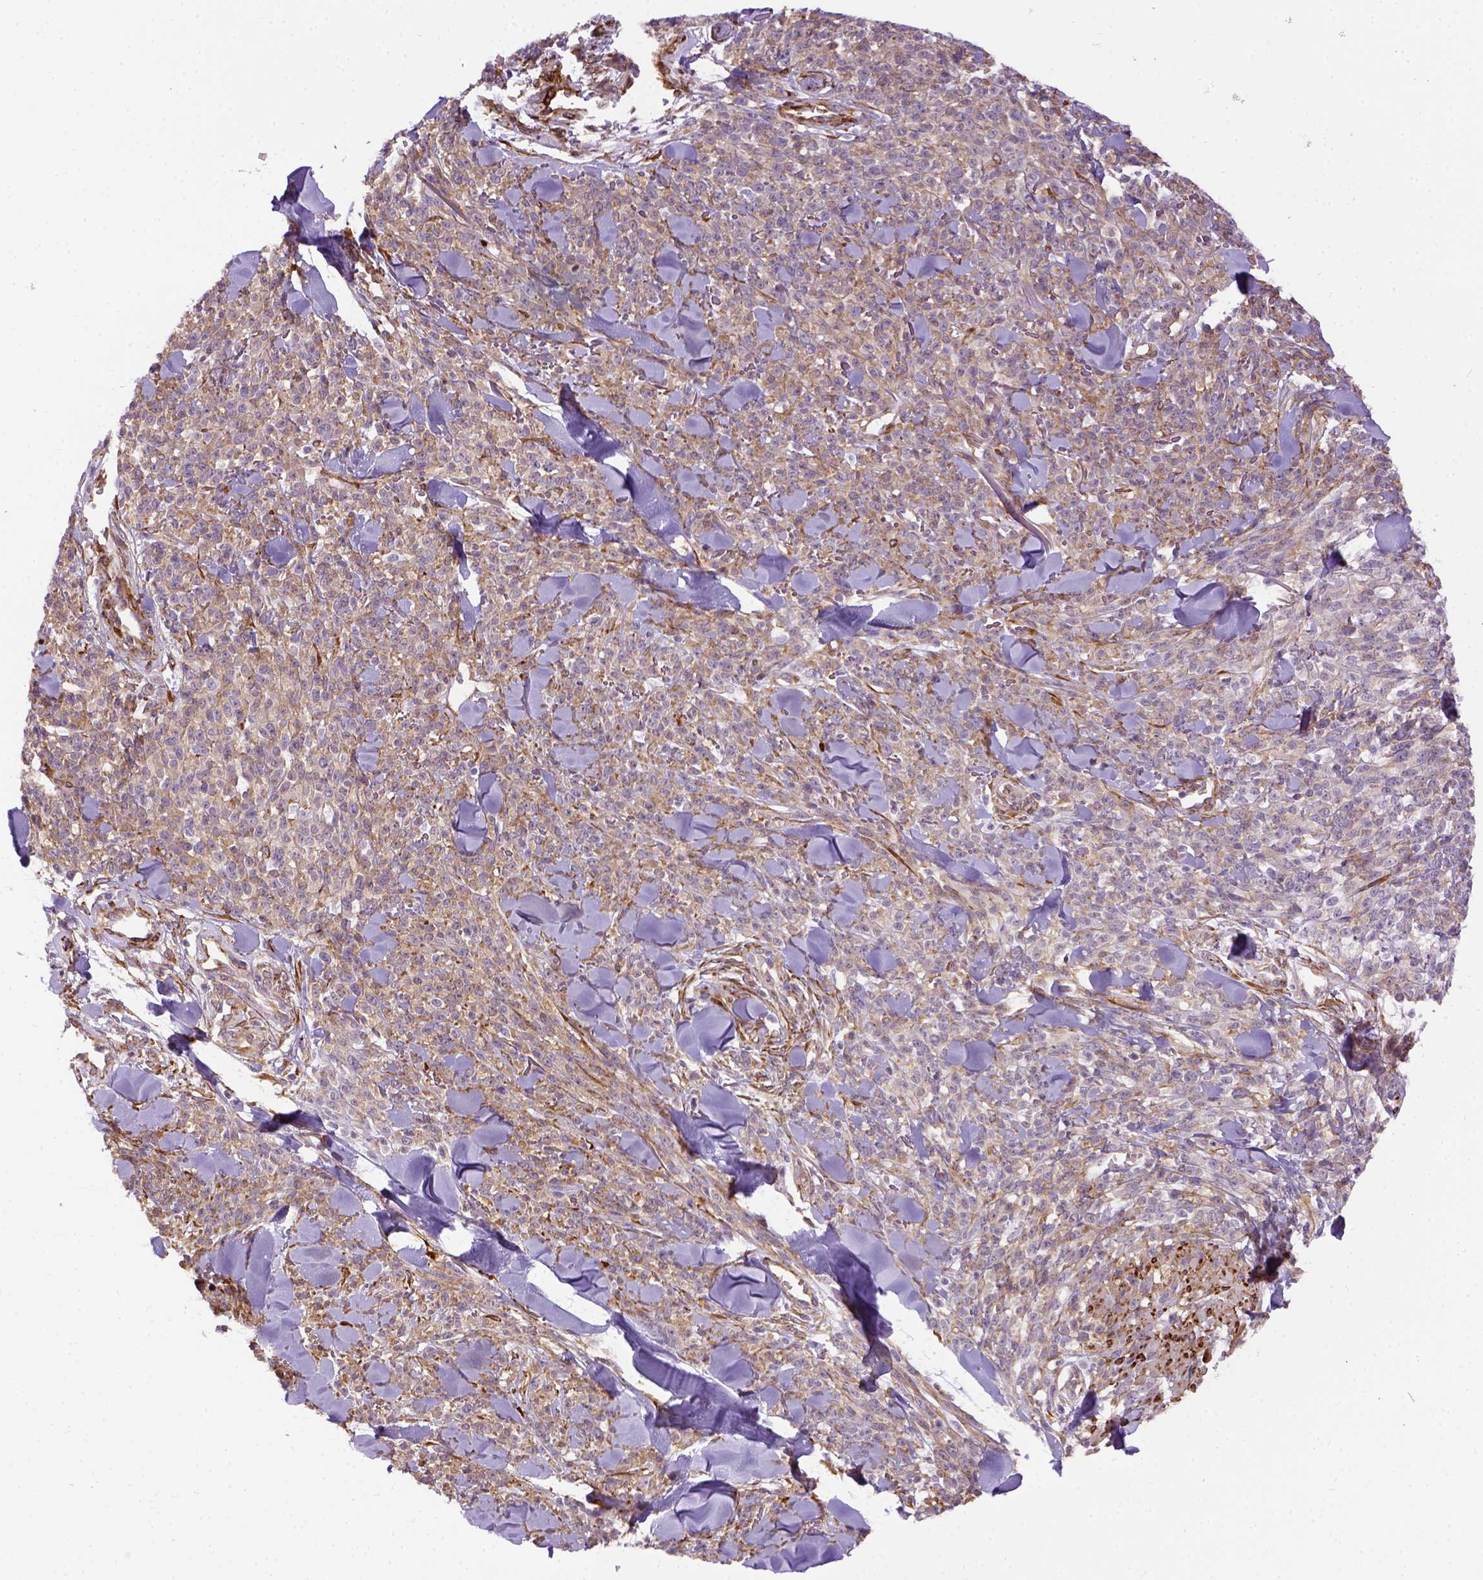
{"staining": {"intensity": "moderate", "quantity": ">75%", "location": "cytoplasmic/membranous"}, "tissue": "melanoma", "cell_type": "Tumor cells", "image_type": "cancer", "snomed": [{"axis": "morphology", "description": "Malignant melanoma, NOS"}, {"axis": "topography", "description": "Skin"}, {"axis": "topography", "description": "Skin of trunk"}], "caption": "Protein positivity by IHC reveals moderate cytoplasmic/membranous staining in approximately >75% of tumor cells in malignant melanoma. Ihc stains the protein in brown and the nuclei are stained blue.", "gene": "KAZN", "patient": {"sex": "male", "age": 74}}